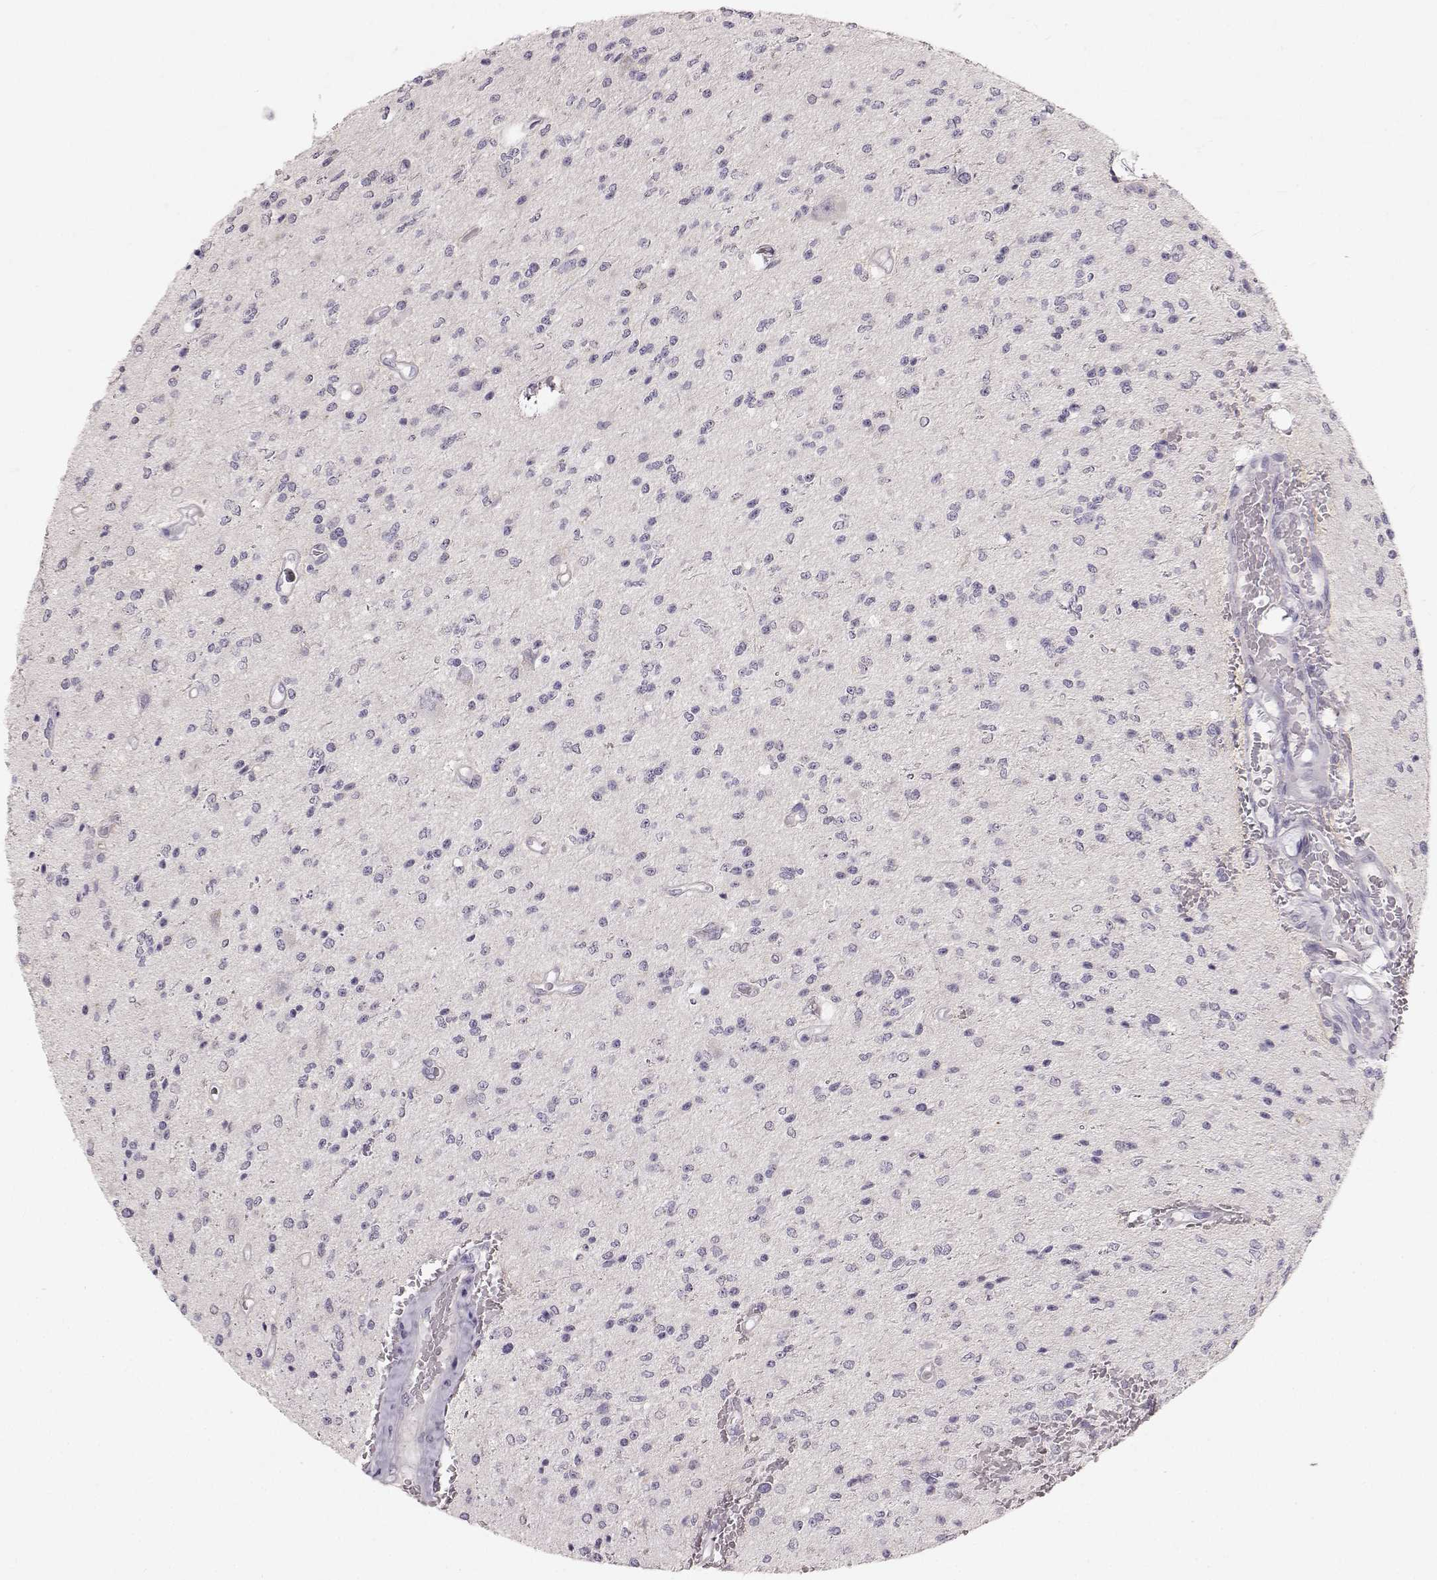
{"staining": {"intensity": "negative", "quantity": "none", "location": "none"}, "tissue": "glioma", "cell_type": "Tumor cells", "image_type": "cancer", "snomed": [{"axis": "morphology", "description": "Glioma, malignant, Low grade"}, {"axis": "topography", "description": "Brain"}], "caption": "The micrograph exhibits no staining of tumor cells in malignant glioma (low-grade). (DAB immunohistochemistry (IHC) with hematoxylin counter stain).", "gene": "OIP5", "patient": {"sex": "male", "age": 67}}